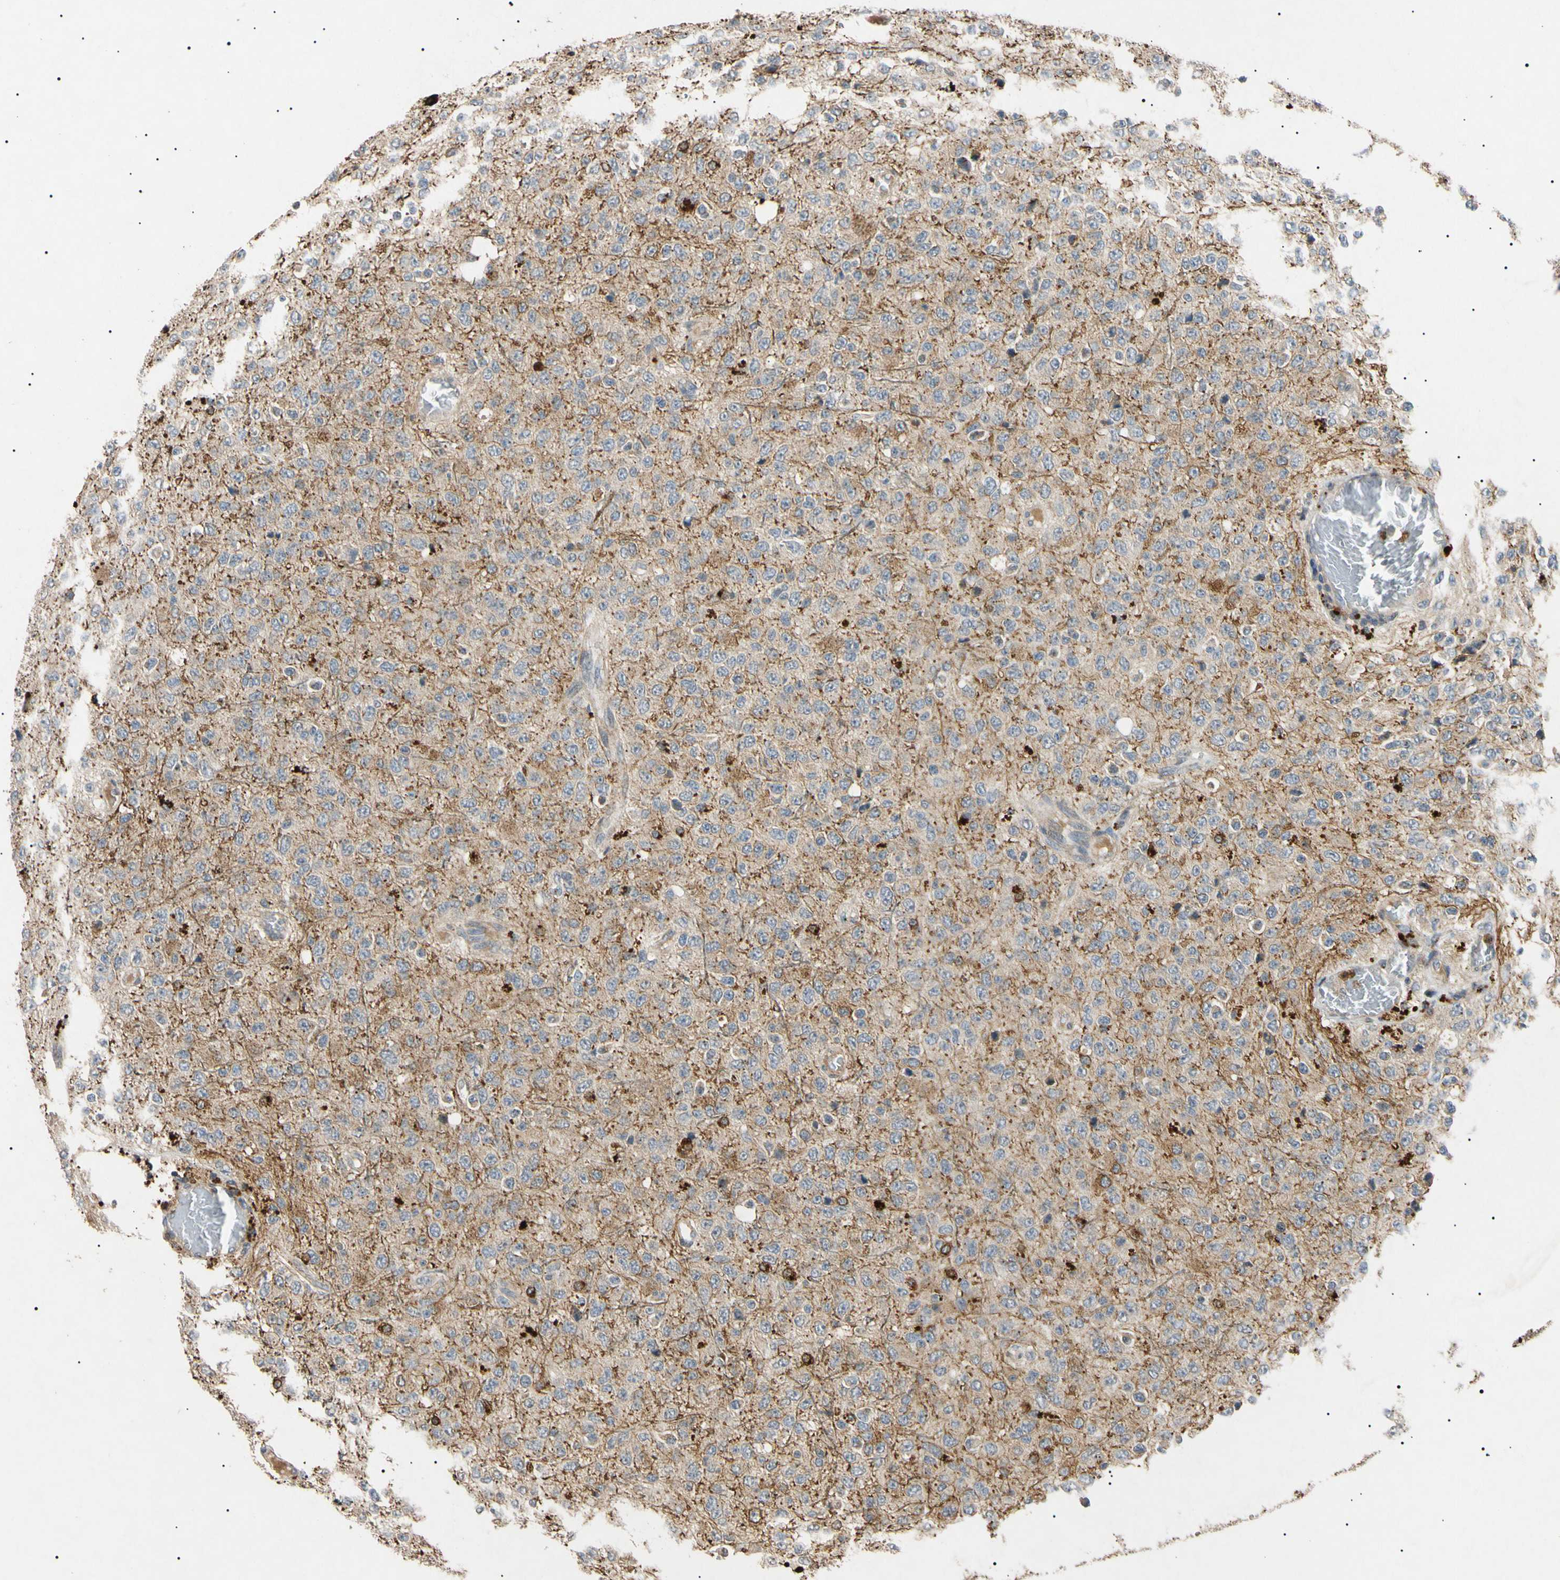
{"staining": {"intensity": "strong", "quantity": "<25%", "location": "cytoplasmic/membranous,nuclear"}, "tissue": "glioma", "cell_type": "Tumor cells", "image_type": "cancer", "snomed": [{"axis": "morphology", "description": "Glioma, malignant, High grade"}, {"axis": "topography", "description": "pancreas cauda"}], "caption": "About <25% of tumor cells in human high-grade glioma (malignant) reveal strong cytoplasmic/membranous and nuclear protein staining as visualized by brown immunohistochemical staining.", "gene": "TUBB4A", "patient": {"sex": "male", "age": 60}}